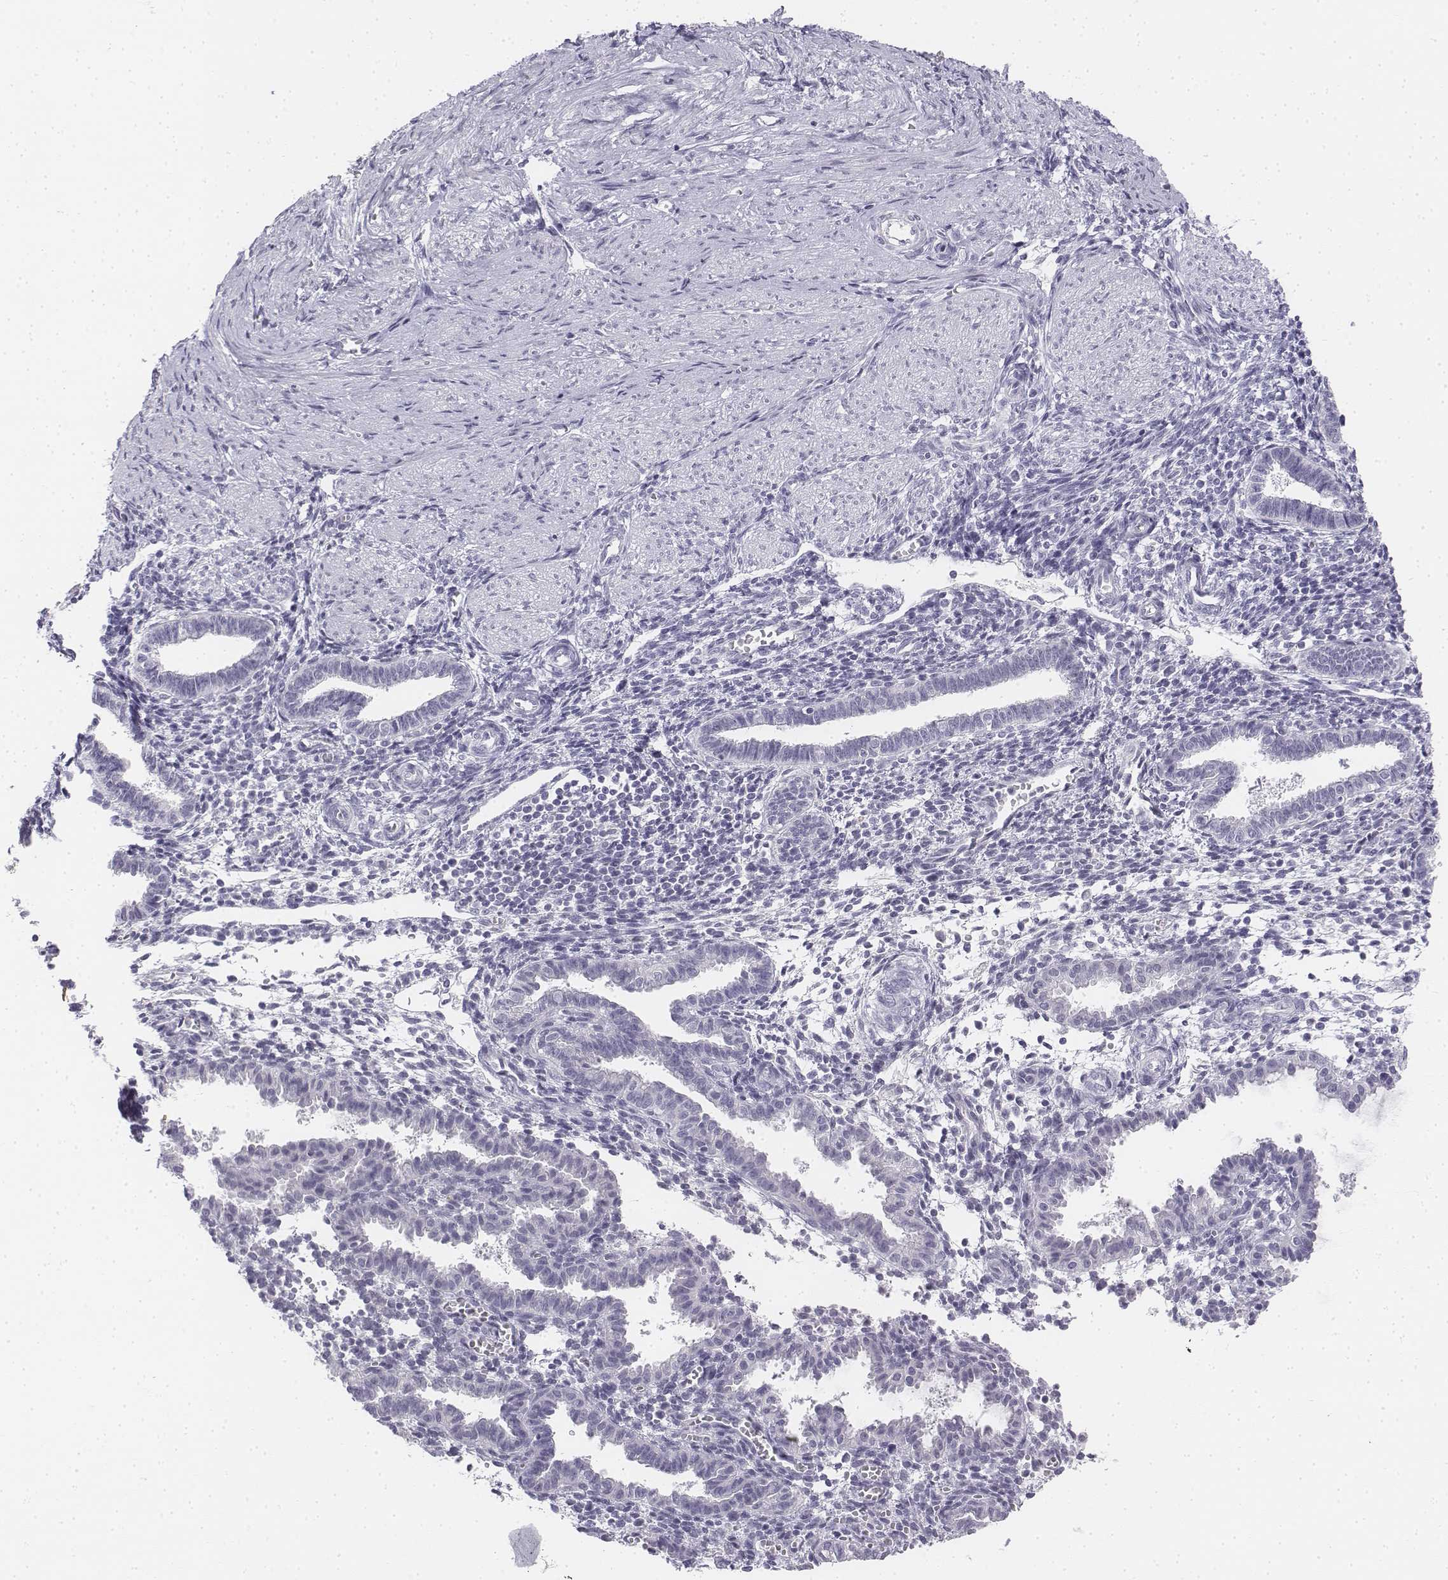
{"staining": {"intensity": "negative", "quantity": "none", "location": "none"}, "tissue": "endometrium", "cell_type": "Cells in endometrial stroma", "image_type": "normal", "snomed": [{"axis": "morphology", "description": "Normal tissue, NOS"}, {"axis": "topography", "description": "Endometrium"}], "caption": "This histopathology image is of normal endometrium stained with immunohistochemistry to label a protein in brown with the nuclei are counter-stained blue. There is no expression in cells in endometrial stroma.", "gene": "UCN2", "patient": {"sex": "female", "age": 37}}